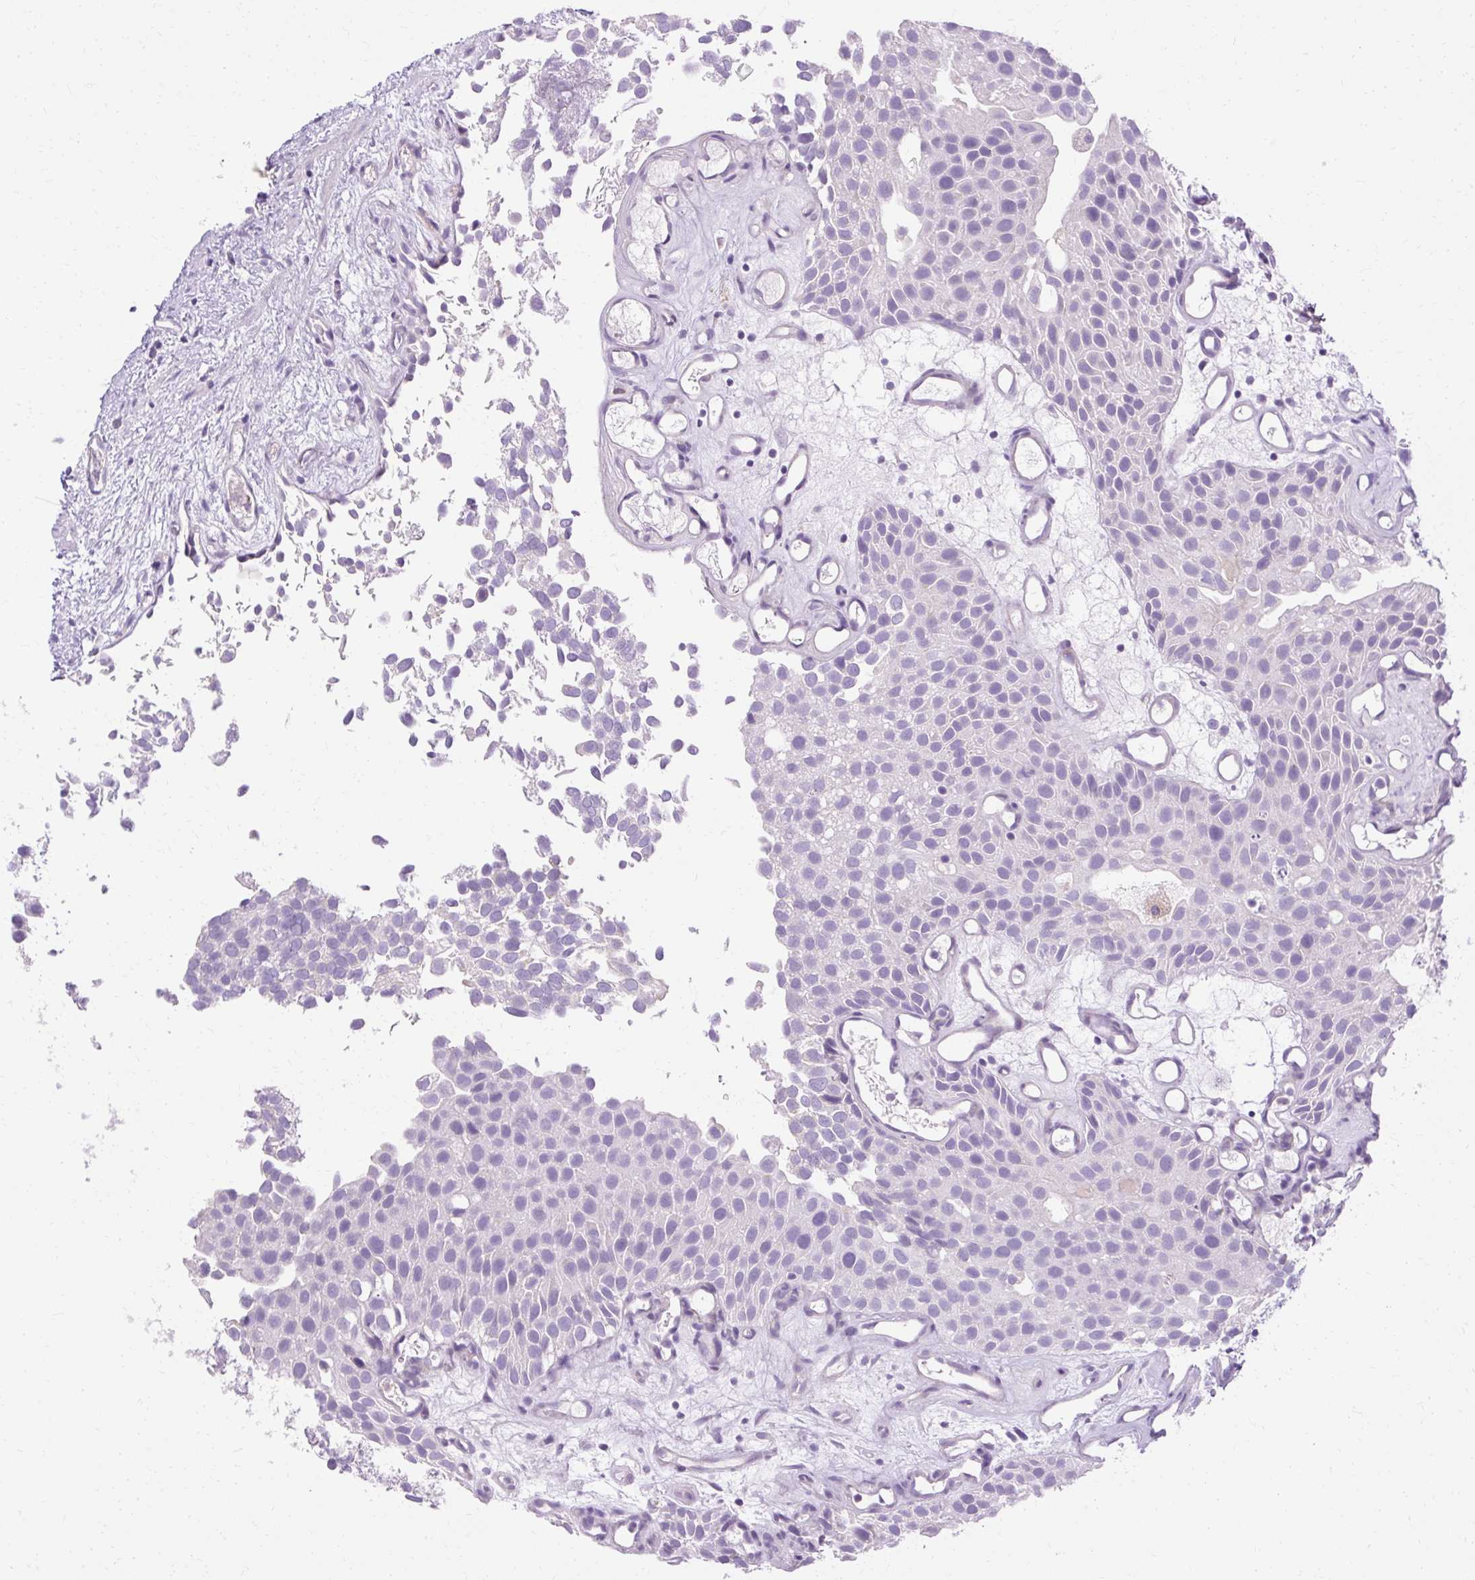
{"staining": {"intensity": "negative", "quantity": "none", "location": "none"}, "tissue": "urothelial cancer", "cell_type": "Tumor cells", "image_type": "cancer", "snomed": [{"axis": "morphology", "description": "Urothelial carcinoma, Low grade"}, {"axis": "topography", "description": "Urinary bladder"}], "caption": "Human urothelial cancer stained for a protein using IHC exhibits no positivity in tumor cells.", "gene": "HSD11B1", "patient": {"sex": "male", "age": 88}}